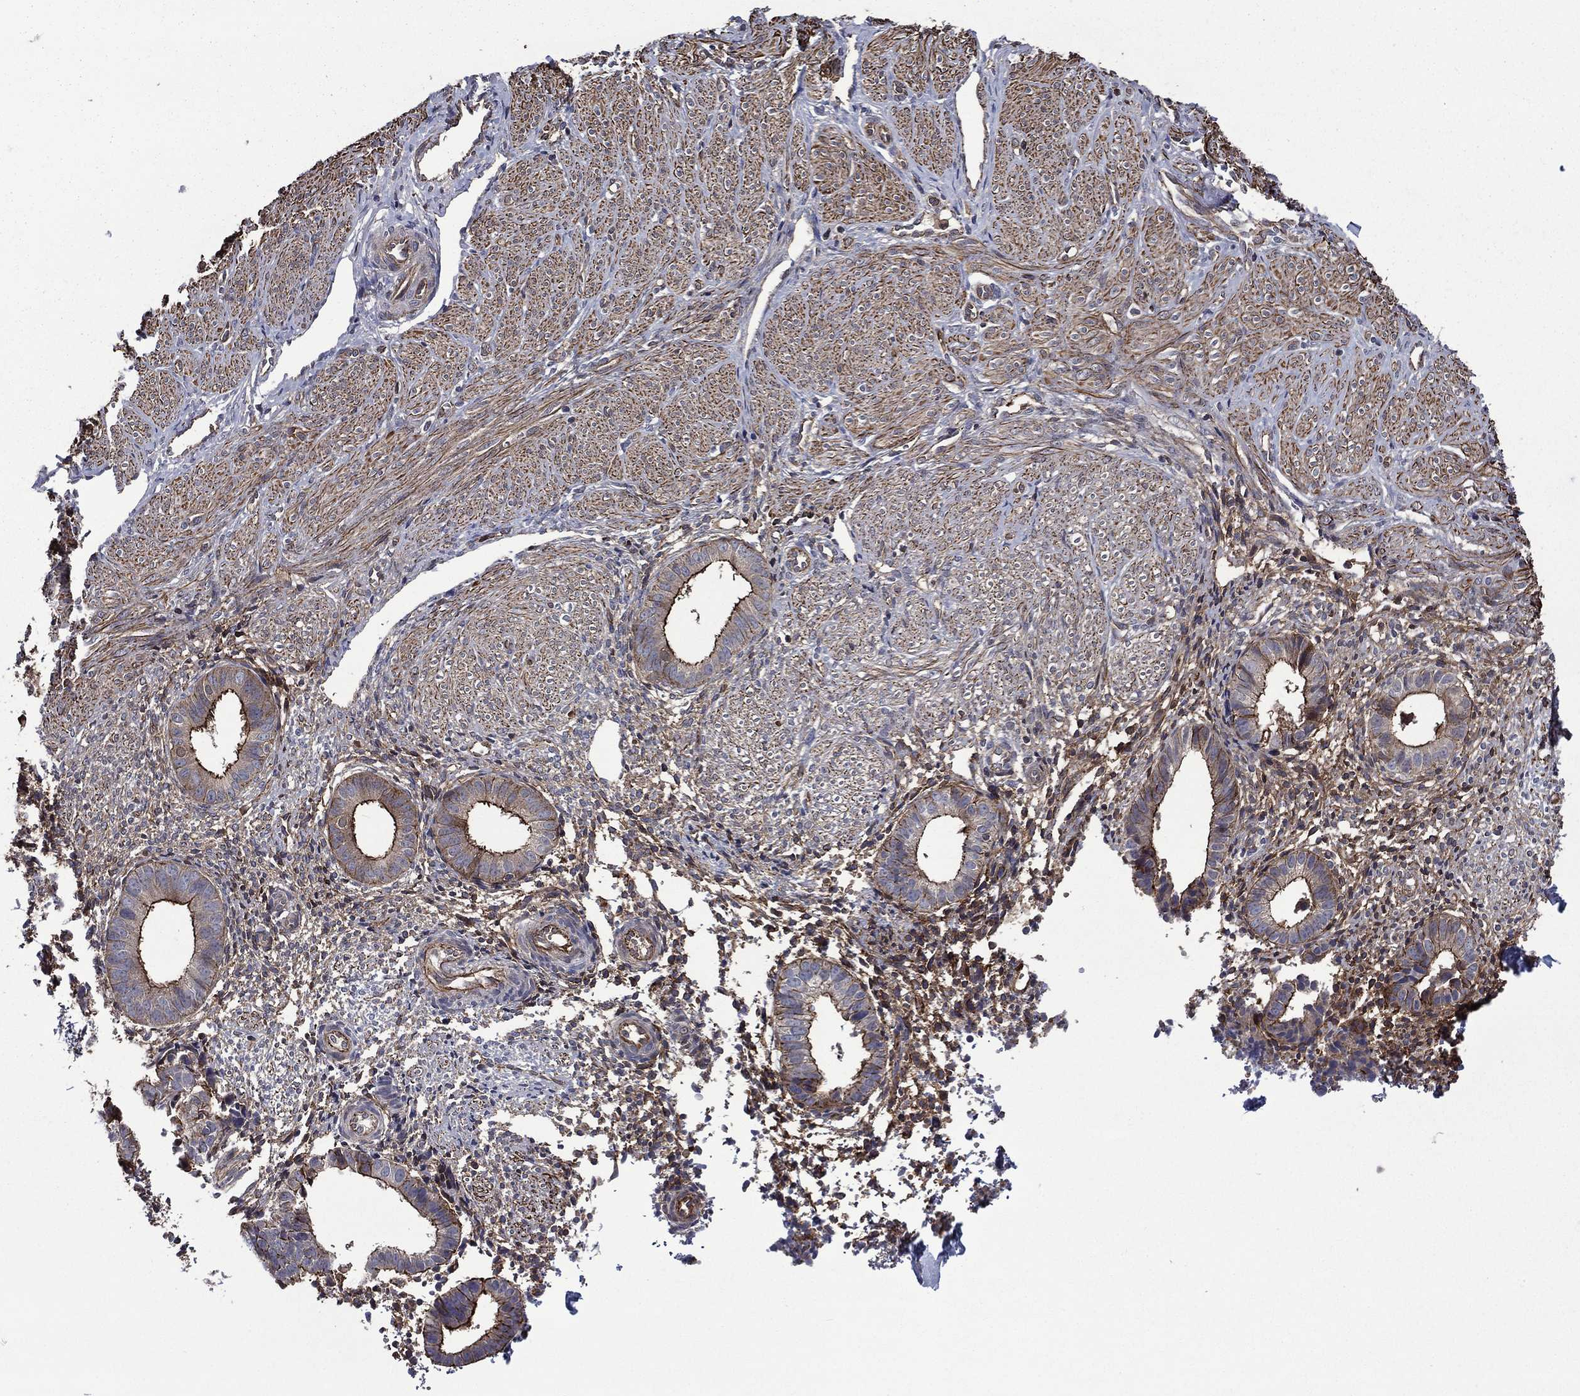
{"staining": {"intensity": "negative", "quantity": "none", "location": "none"}, "tissue": "endometrium", "cell_type": "Cells in endometrial stroma", "image_type": "normal", "snomed": [{"axis": "morphology", "description": "Normal tissue, NOS"}, {"axis": "topography", "description": "Endometrium"}], "caption": "The photomicrograph shows no staining of cells in endometrial stroma in unremarkable endometrium.", "gene": "PLPP3", "patient": {"sex": "female", "age": 47}}